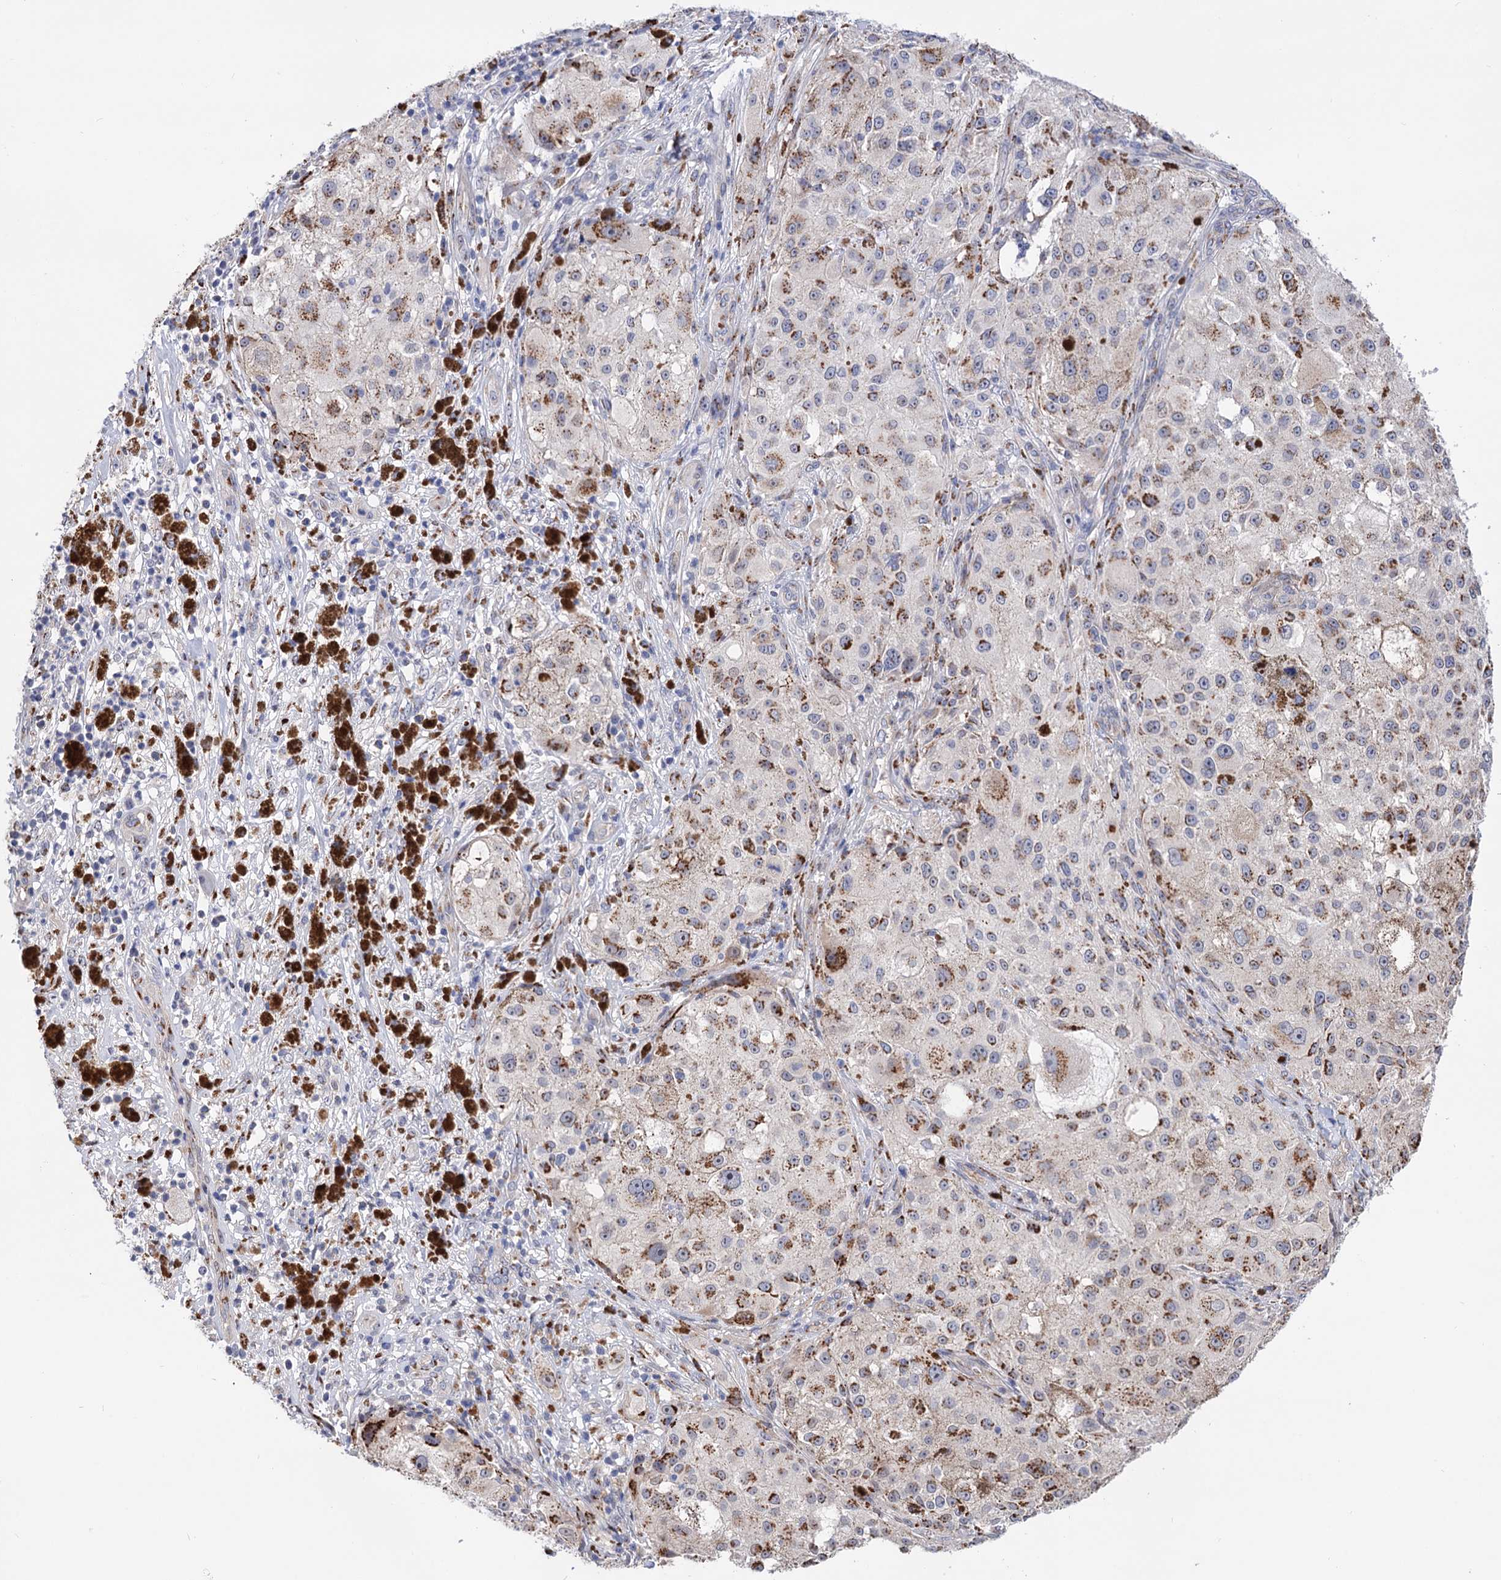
{"staining": {"intensity": "moderate", "quantity": ">75%", "location": "cytoplasmic/membranous"}, "tissue": "melanoma", "cell_type": "Tumor cells", "image_type": "cancer", "snomed": [{"axis": "morphology", "description": "Necrosis, NOS"}, {"axis": "morphology", "description": "Malignant melanoma, NOS"}, {"axis": "topography", "description": "Skin"}], "caption": "Protein analysis of malignant melanoma tissue displays moderate cytoplasmic/membranous expression in about >75% of tumor cells.", "gene": "C11orf96", "patient": {"sex": "female", "age": 87}}